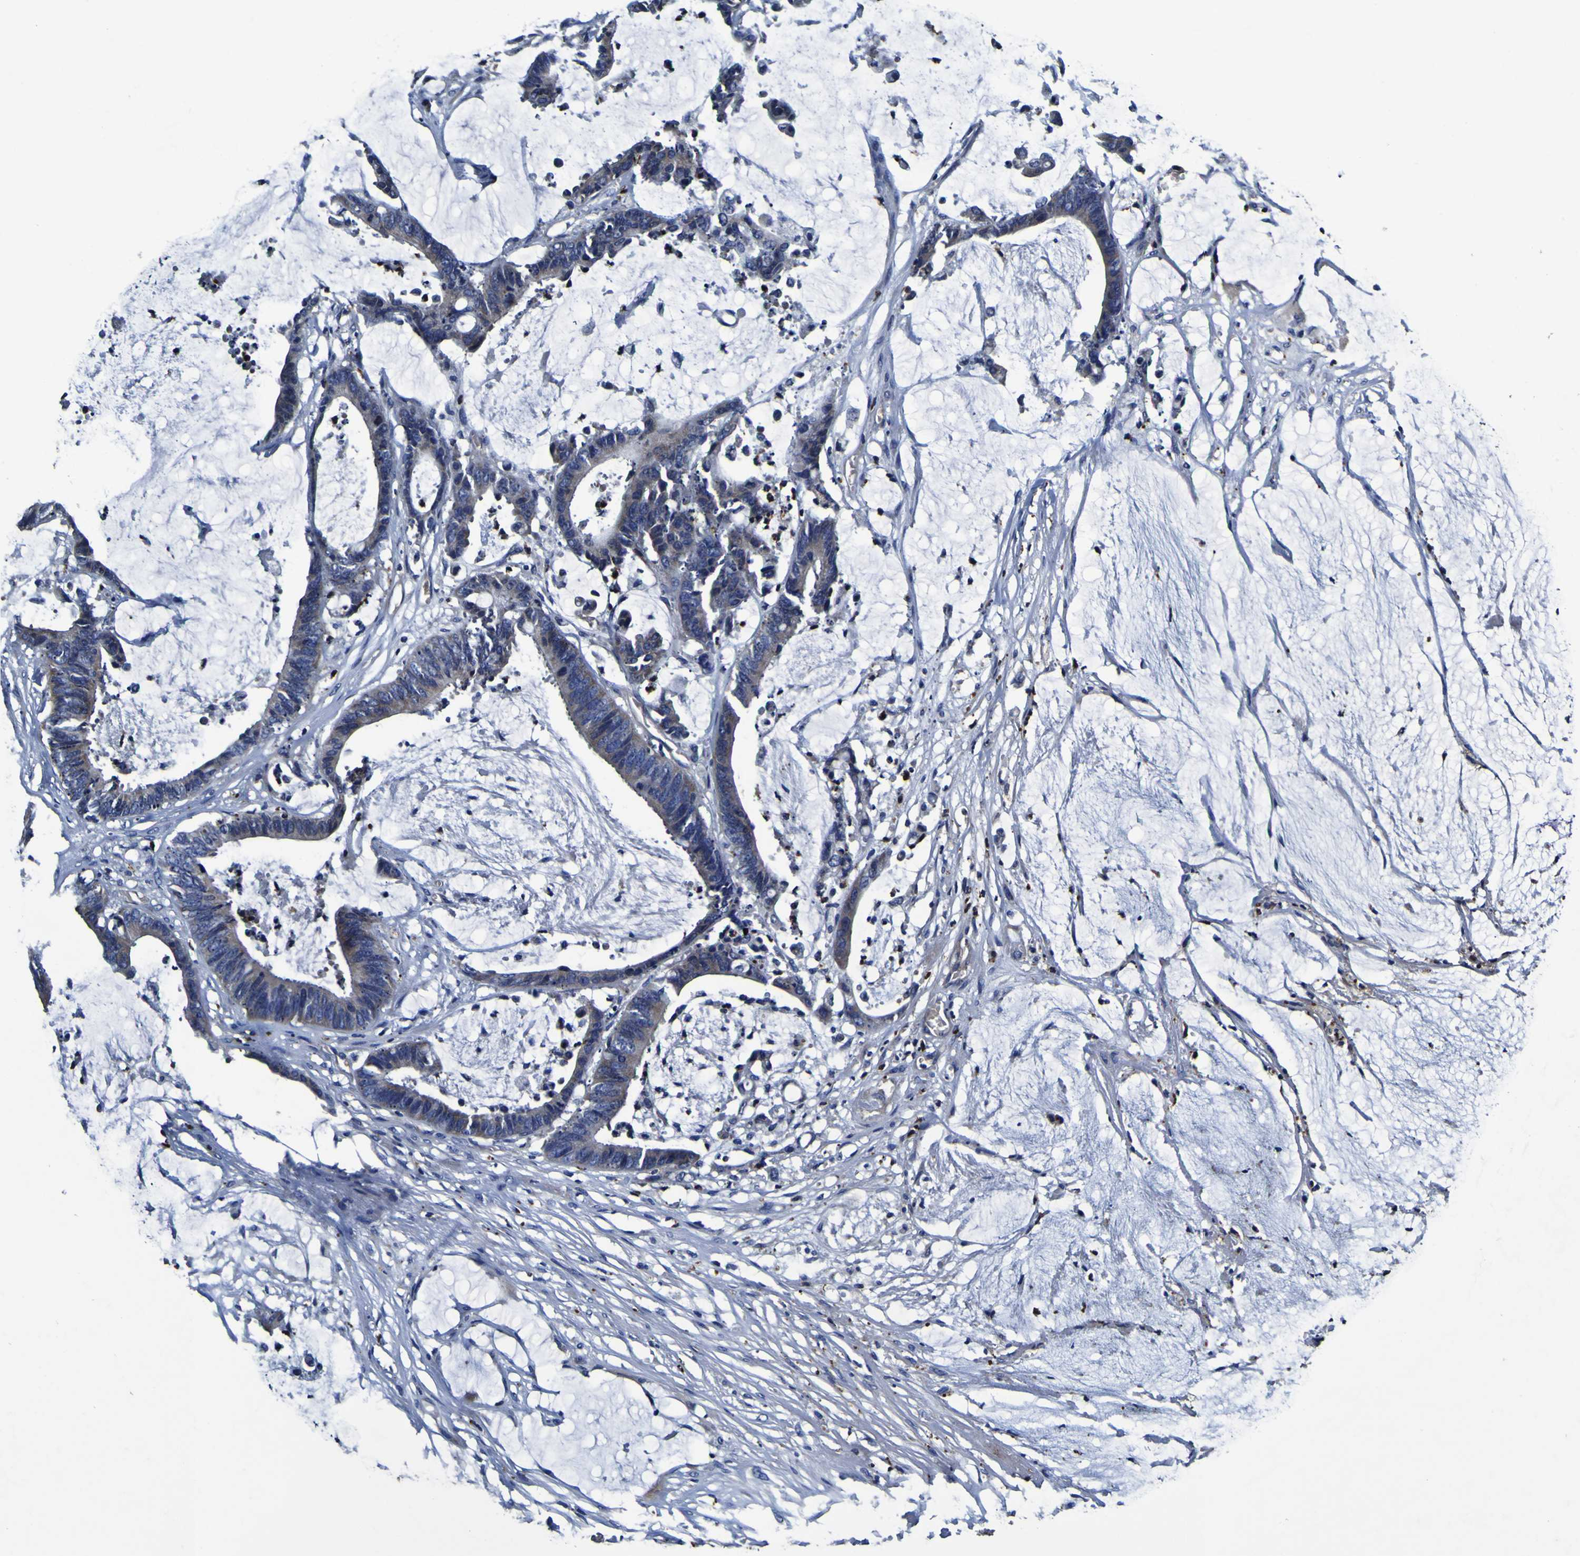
{"staining": {"intensity": "negative", "quantity": "none", "location": "none"}, "tissue": "colorectal cancer", "cell_type": "Tumor cells", "image_type": "cancer", "snomed": [{"axis": "morphology", "description": "Adenocarcinoma, NOS"}, {"axis": "topography", "description": "Rectum"}], "caption": "Adenocarcinoma (colorectal) was stained to show a protein in brown. There is no significant expression in tumor cells.", "gene": "PANK4", "patient": {"sex": "female", "age": 66}}